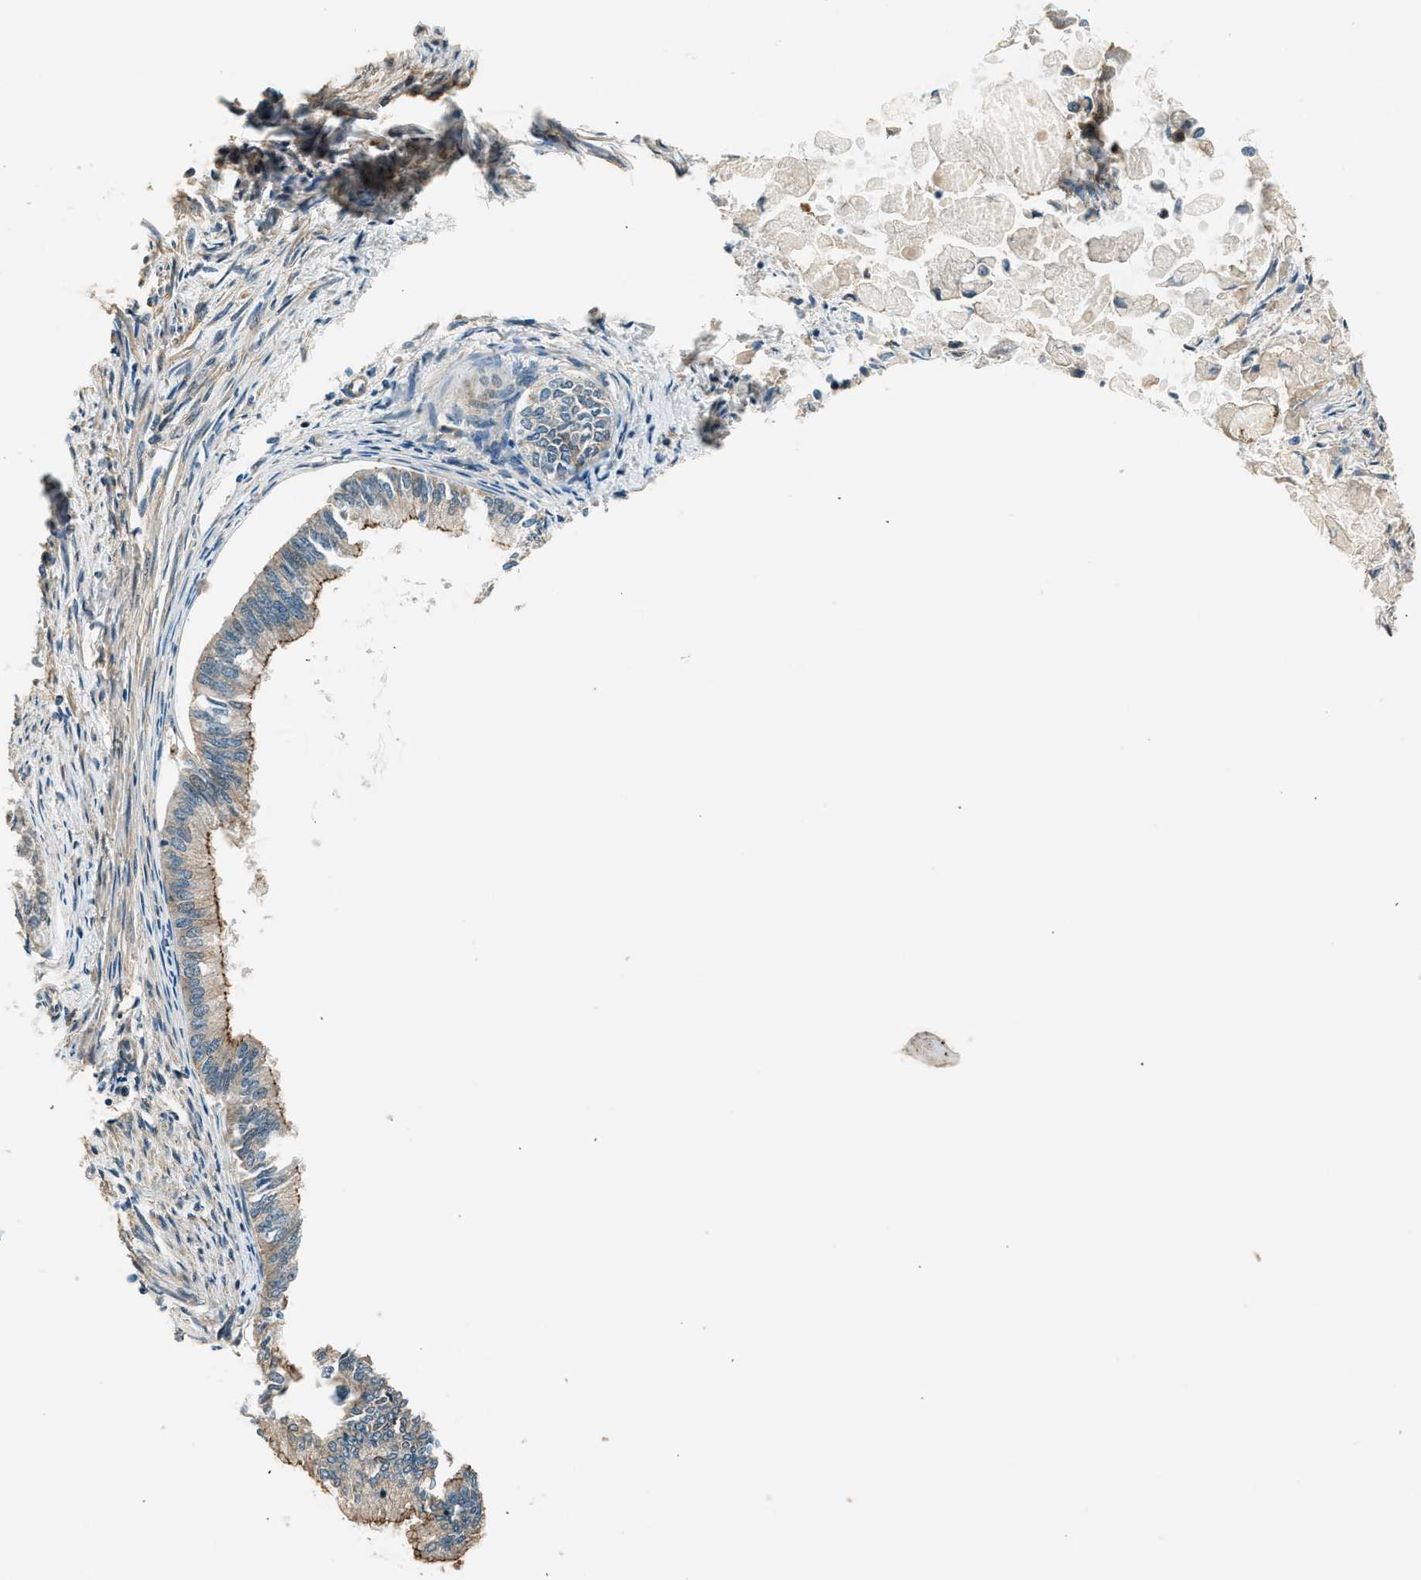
{"staining": {"intensity": "moderate", "quantity": "25%-75%", "location": "cytoplasmic/membranous"}, "tissue": "endometrial cancer", "cell_type": "Tumor cells", "image_type": "cancer", "snomed": [{"axis": "morphology", "description": "Adenocarcinoma, NOS"}, {"axis": "topography", "description": "Endometrium"}], "caption": "Moderate cytoplasmic/membranous positivity for a protein is present in approximately 25%-75% of tumor cells of endometrial cancer using IHC.", "gene": "ARHGEF11", "patient": {"sex": "female", "age": 86}}